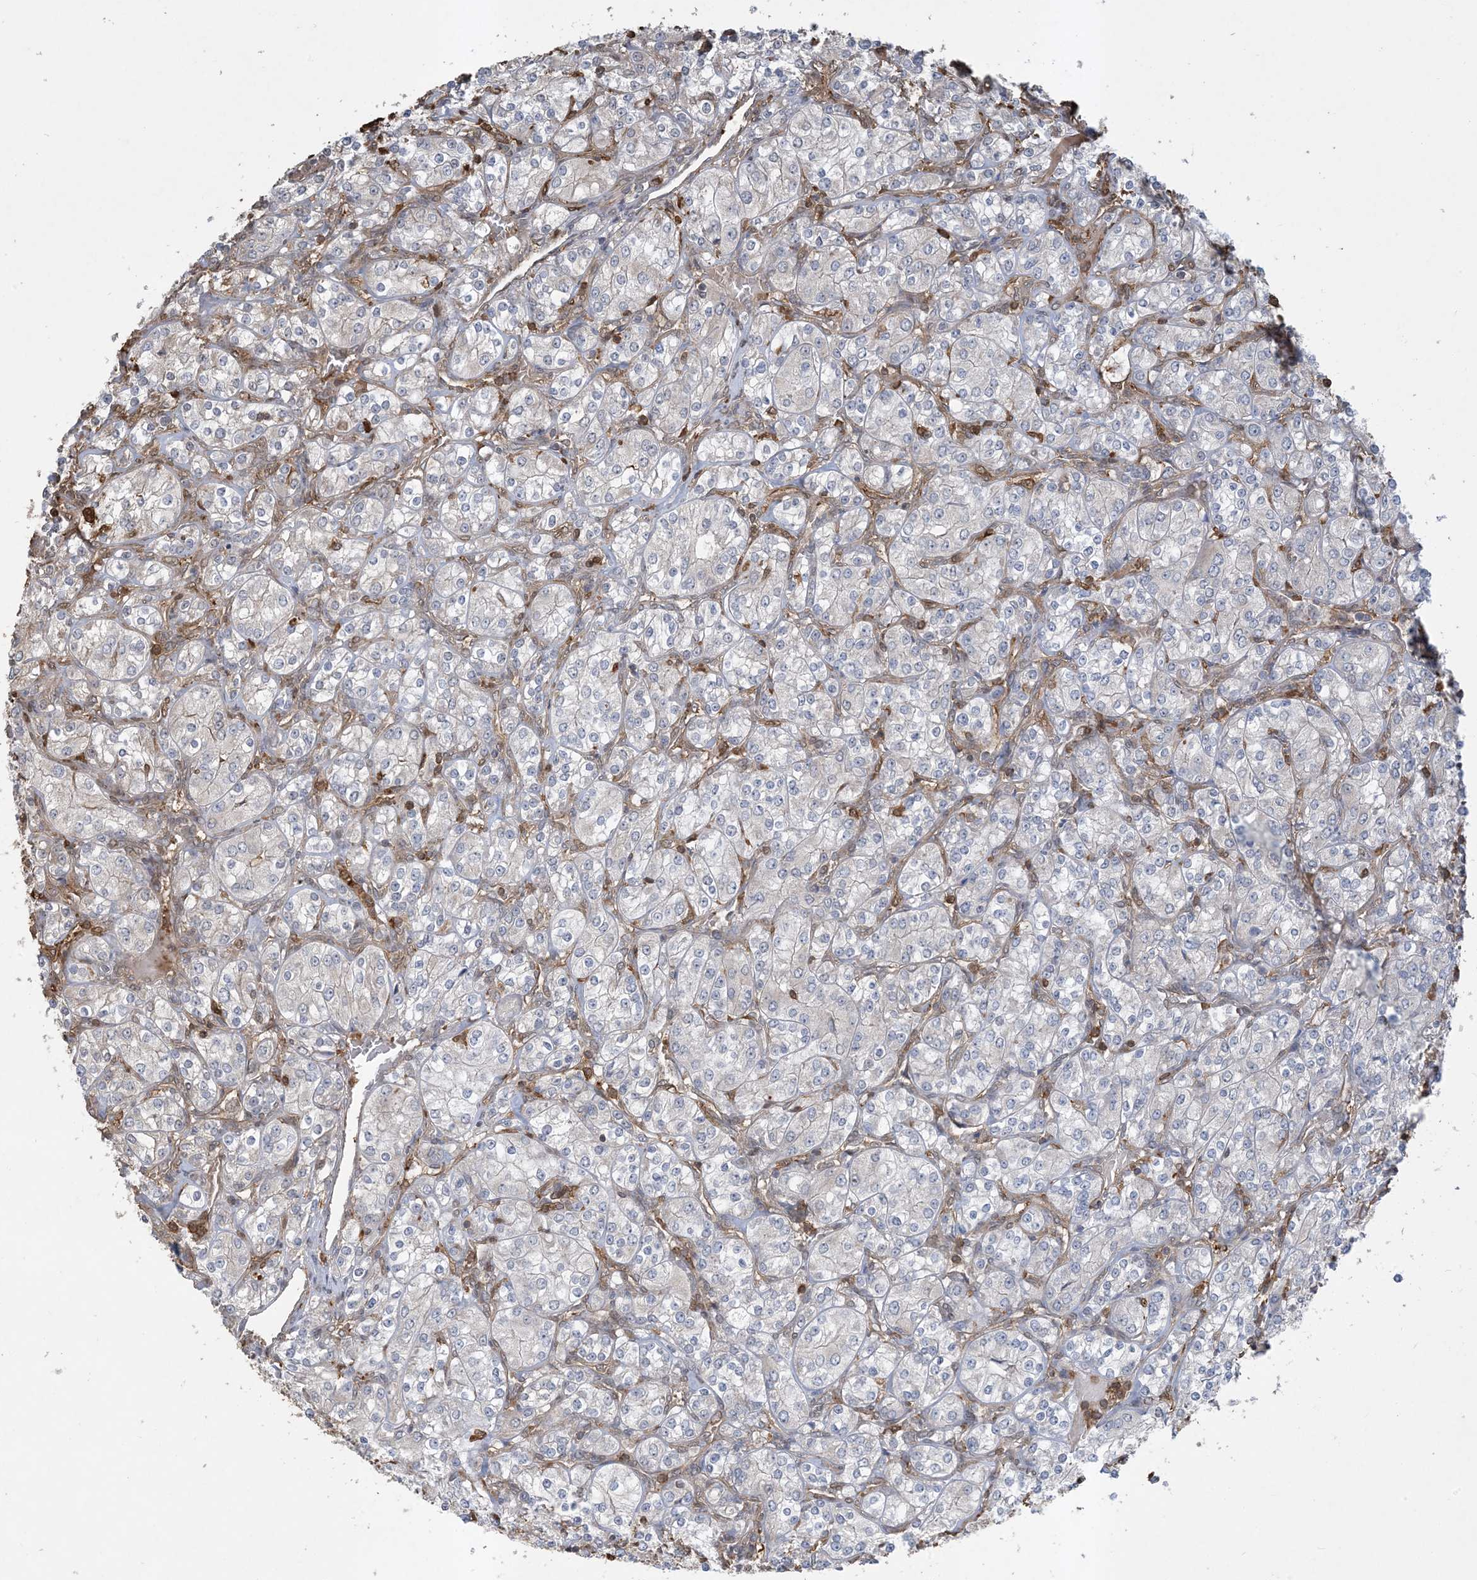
{"staining": {"intensity": "negative", "quantity": "none", "location": "none"}, "tissue": "renal cancer", "cell_type": "Tumor cells", "image_type": "cancer", "snomed": [{"axis": "morphology", "description": "Adenocarcinoma, NOS"}, {"axis": "topography", "description": "Kidney"}], "caption": "Immunohistochemistry (IHC) of adenocarcinoma (renal) displays no staining in tumor cells.", "gene": "TMSB4X", "patient": {"sex": "male", "age": 77}}